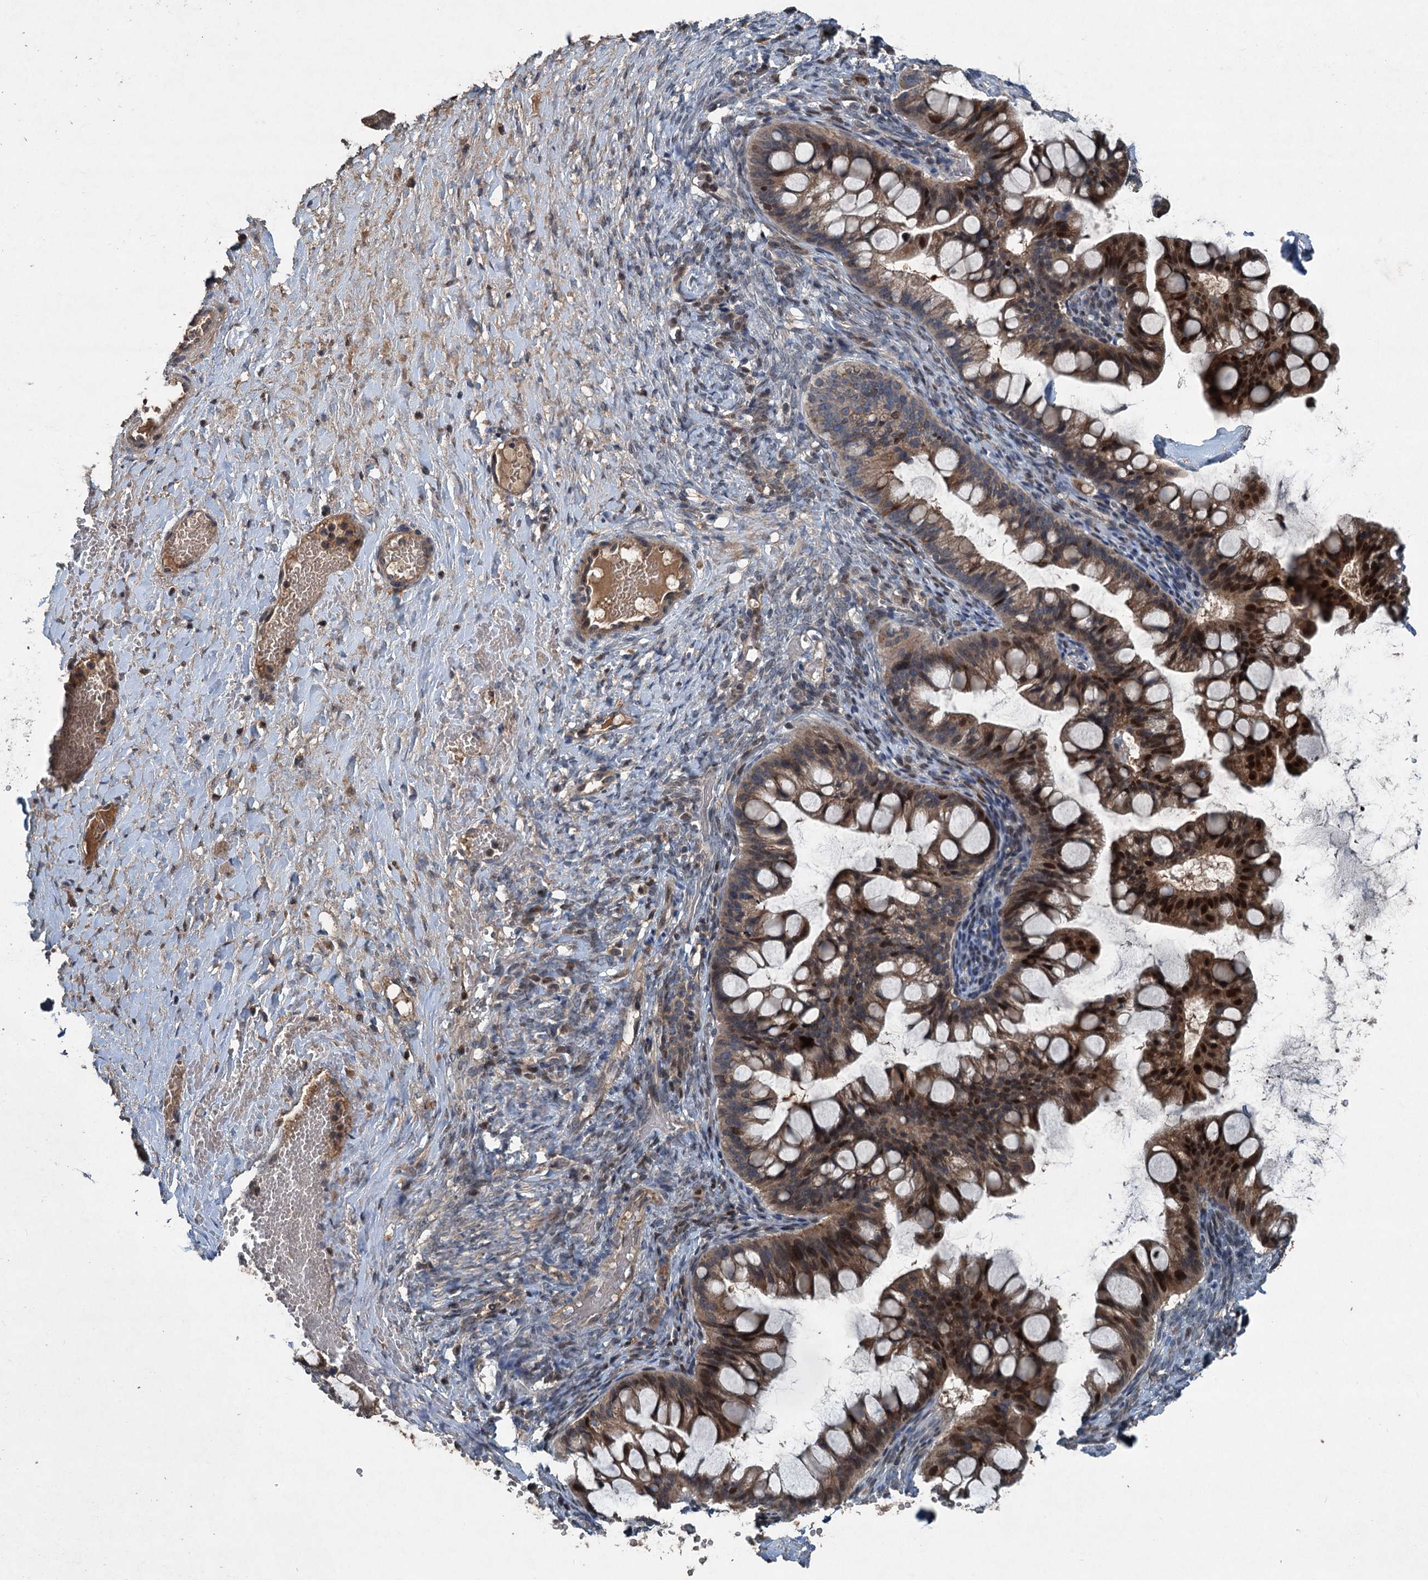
{"staining": {"intensity": "moderate", "quantity": ">75%", "location": "cytoplasmic/membranous,nuclear"}, "tissue": "ovarian cancer", "cell_type": "Tumor cells", "image_type": "cancer", "snomed": [{"axis": "morphology", "description": "Cystadenocarcinoma, mucinous, NOS"}, {"axis": "topography", "description": "Ovary"}], "caption": "About >75% of tumor cells in human ovarian cancer exhibit moderate cytoplasmic/membranous and nuclear protein expression as visualized by brown immunohistochemical staining.", "gene": "TAPBPL", "patient": {"sex": "female", "age": 73}}